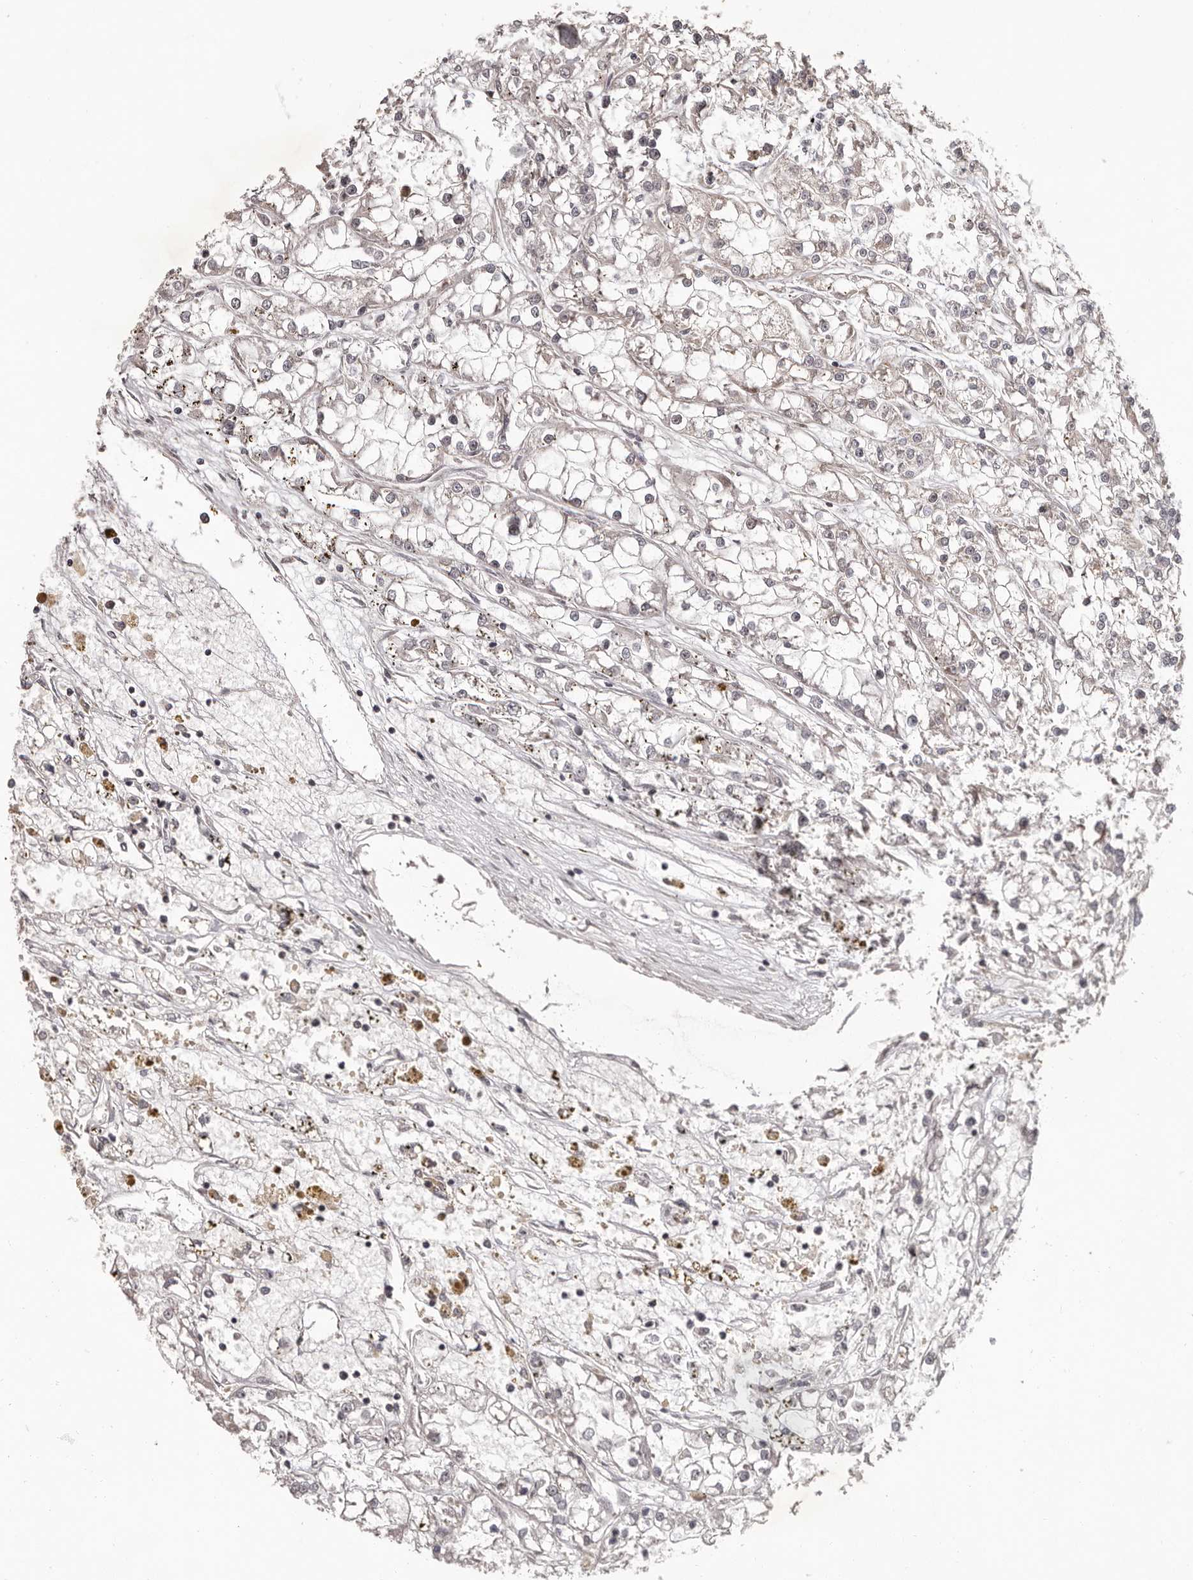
{"staining": {"intensity": "negative", "quantity": "none", "location": "none"}, "tissue": "renal cancer", "cell_type": "Tumor cells", "image_type": "cancer", "snomed": [{"axis": "morphology", "description": "Adenocarcinoma, NOS"}, {"axis": "topography", "description": "Kidney"}], "caption": "The photomicrograph reveals no staining of tumor cells in renal adenocarcinoma.", "gene": "ANKRD44", "patient": {"sex": "female", "age": 52}}